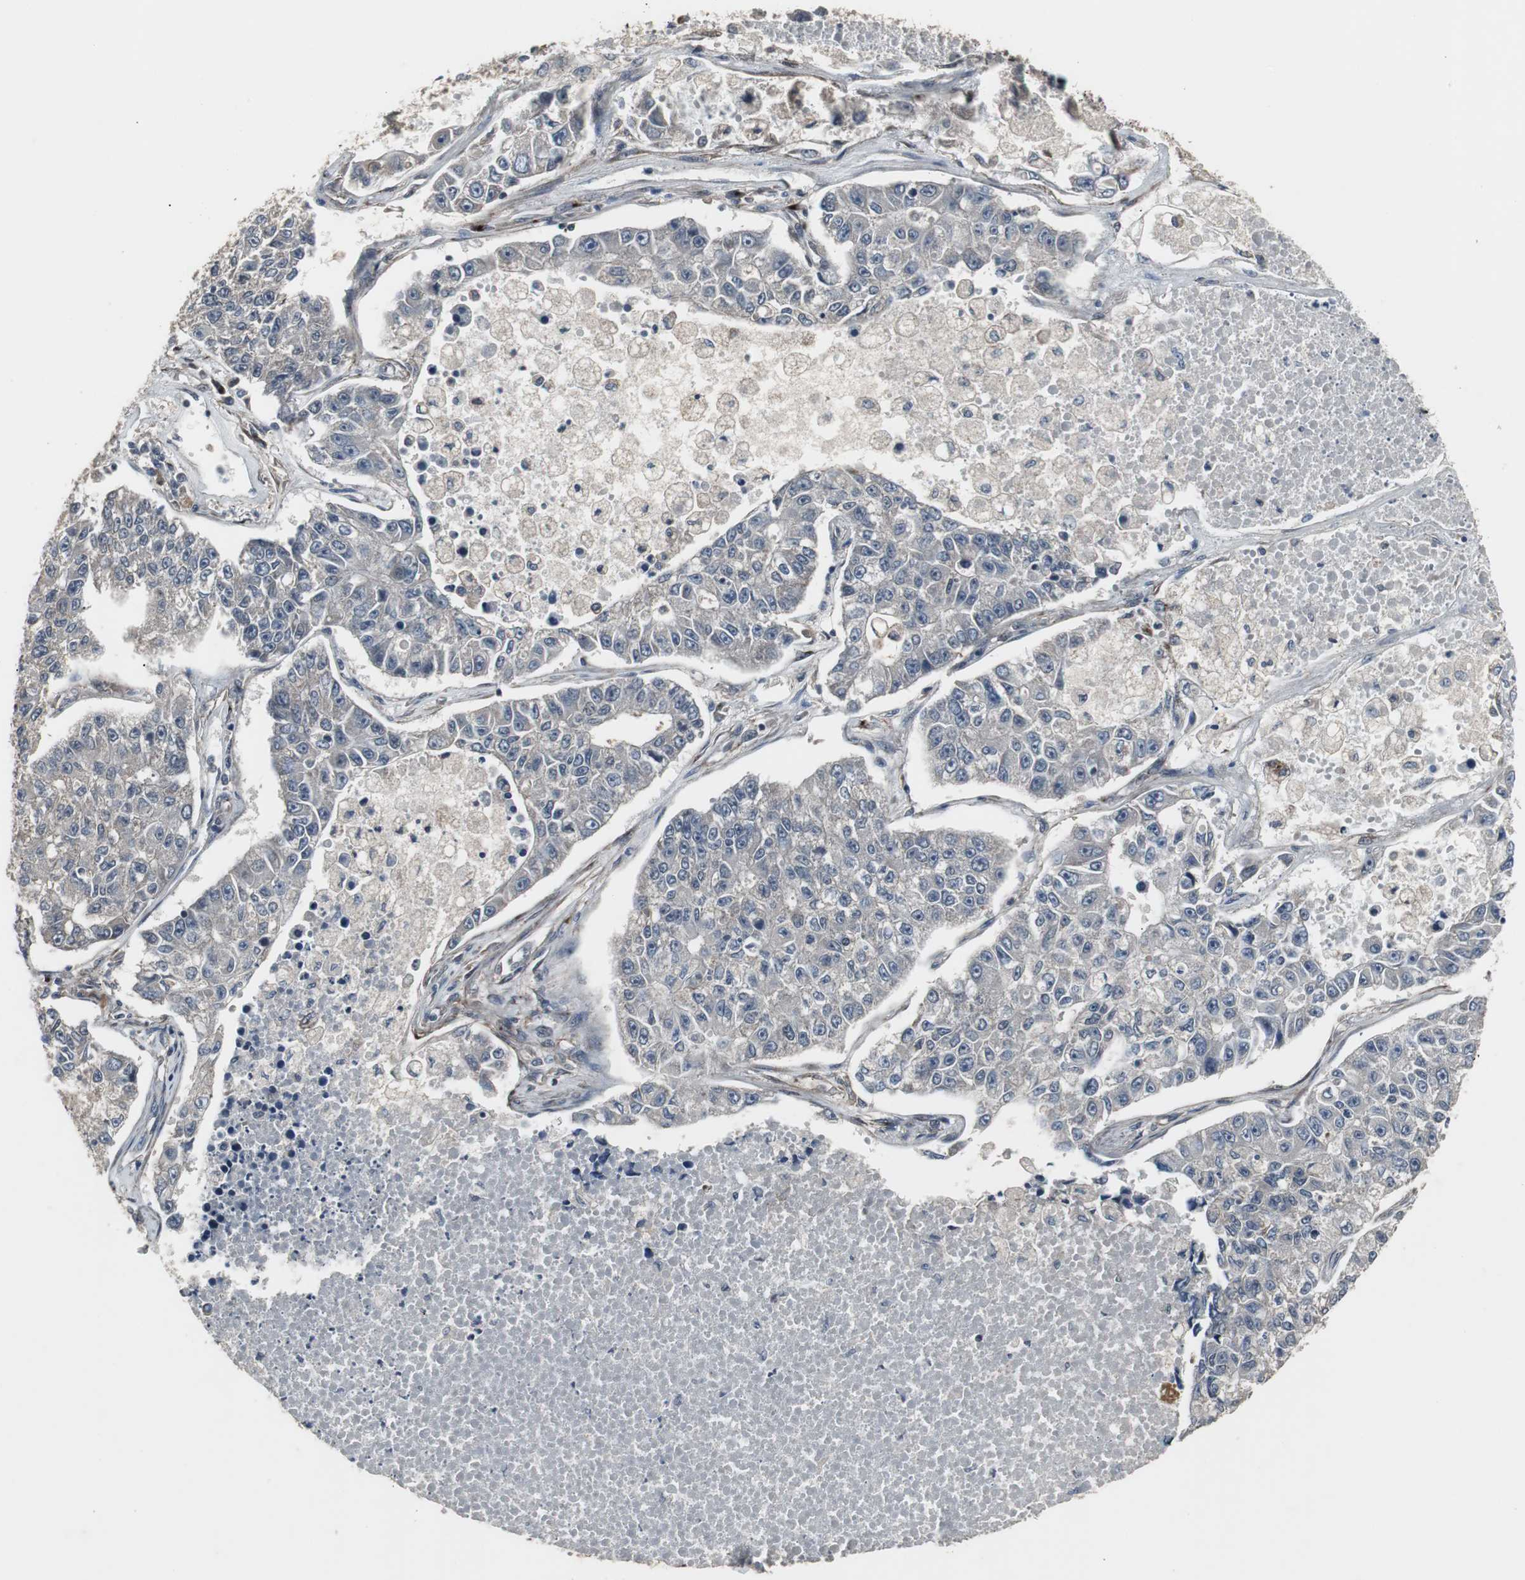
{"staining": {"intensity": "negative", "quantity": "none", "location": "none"}, "tissue": "lung cancer", "cell_type": "Tumor cells", "image_type": "cancer", "snomed": [{"axis": "morphology", "description": "Adenocarcinoma, NOS"}, {"axis": "topography", "description": "Lung"}], "caption": "IHC of lung cancer exhibits no expression in tumor cells.", "gene": "ATP2B2", "patient": {"sex": "male", "age": 49}}